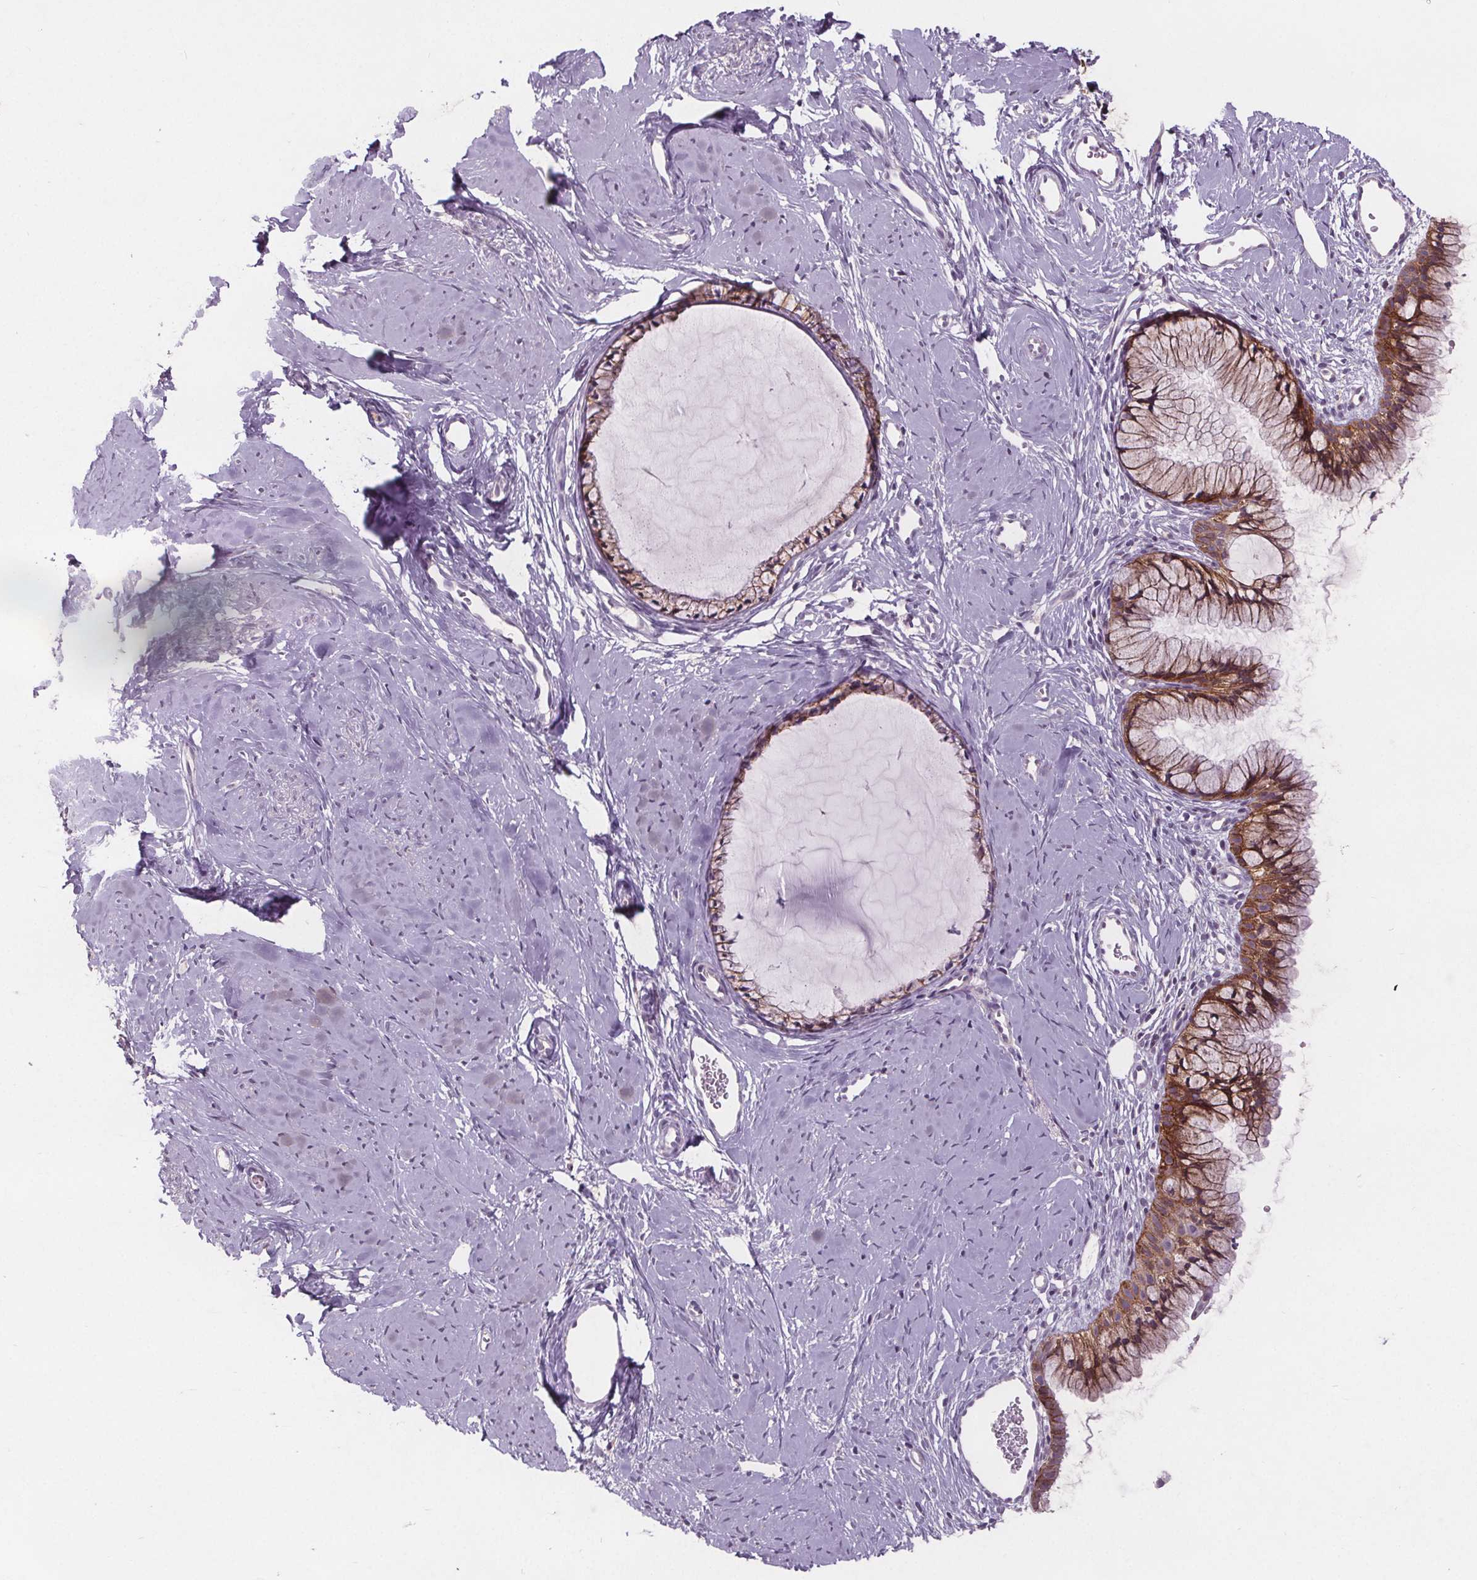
{"staining": {"intensity": "moderate", "quantity": ">75%", "location": "cytoplasmic/membranous"}, "tissue": "cervix", "cell_type": "Glandular cells", "image_type": "normal", "snomed": [{"axis": "morphology", "description": "Normal tissue, NOS"}, {"axis": "topography", "description": "Cervix"}], "caption": "Glandular cells show medium levels of moderate cytoplasmic/membranous staining in approximately >75% of cells in benign human cervix.", "gene": "ATP1A1", "patient": {"sex": "female", "age": 40}}